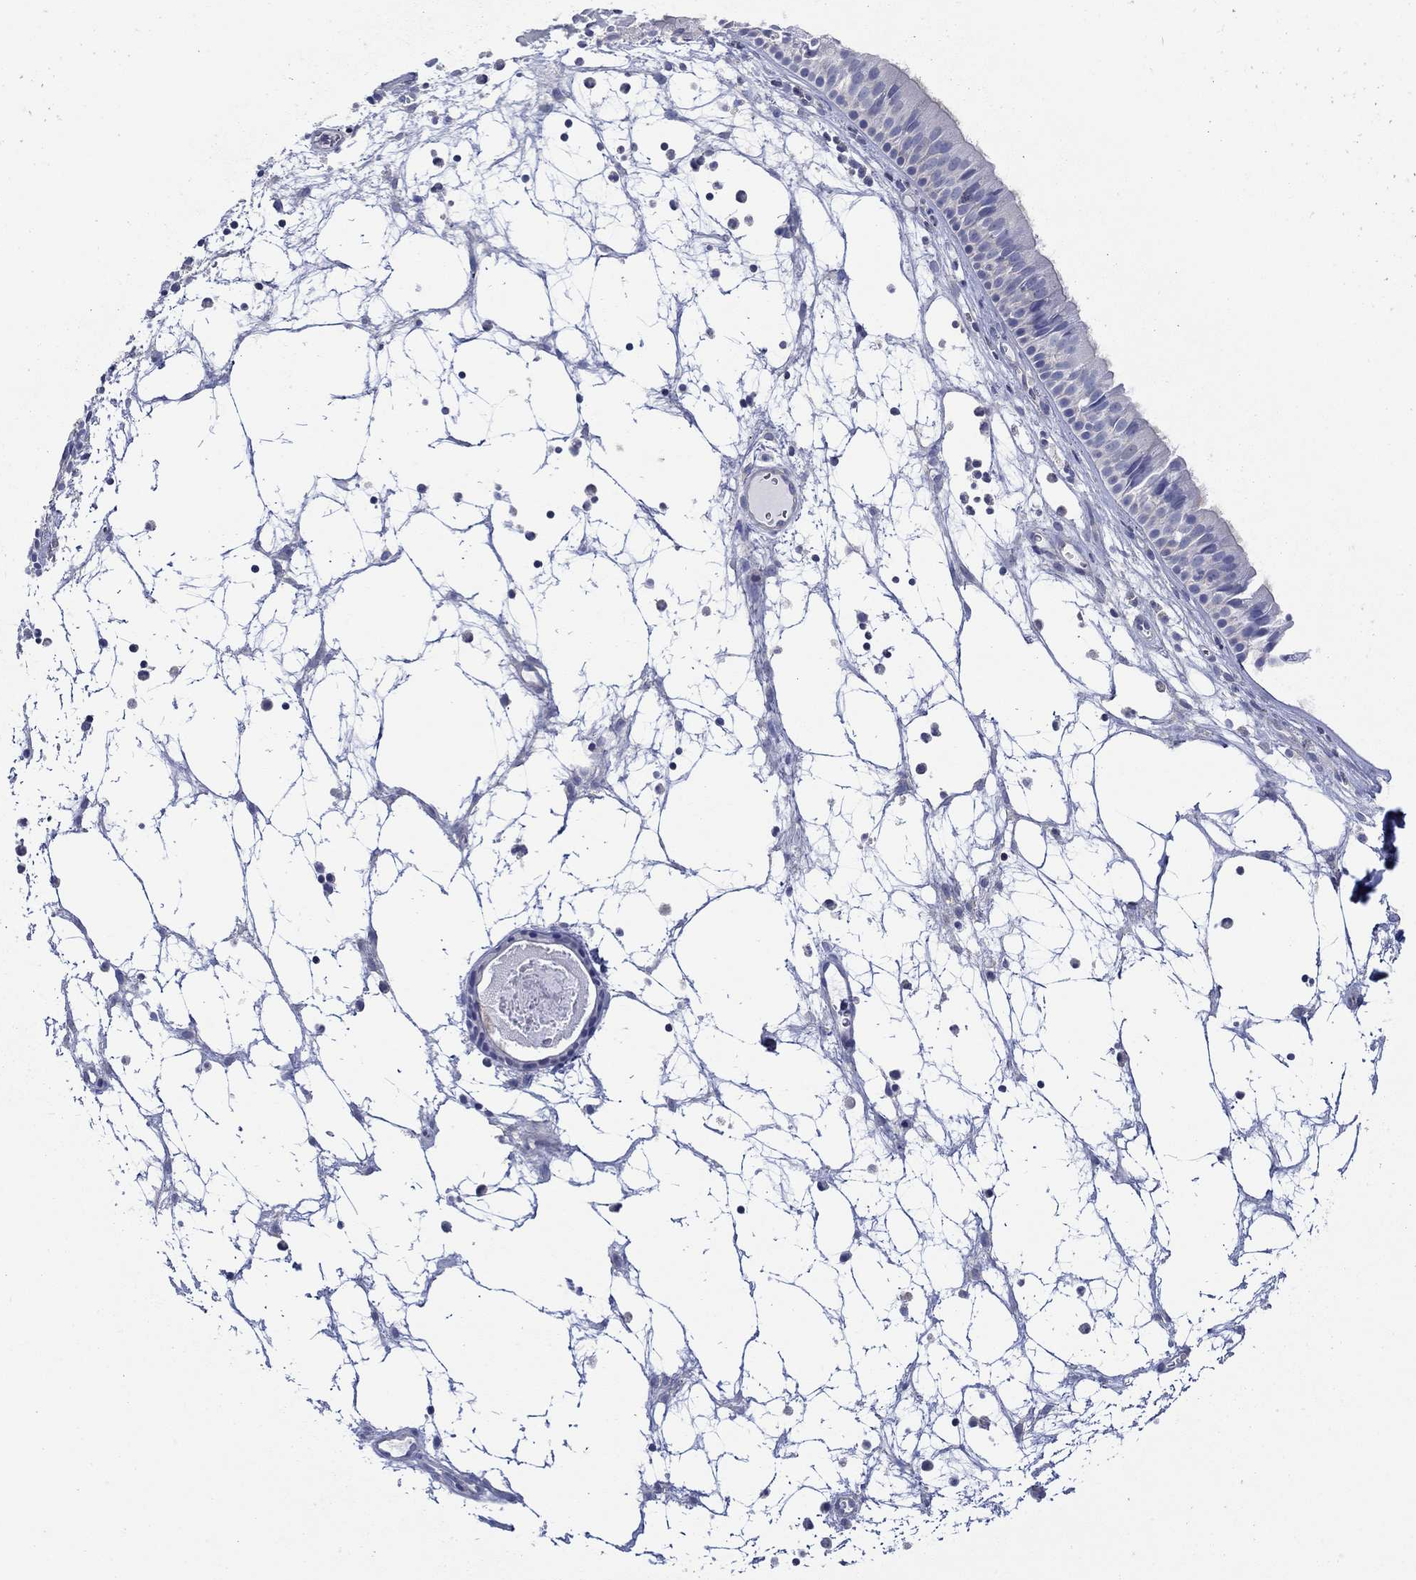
{"staining": {"intensity": "negative", "quantity": "none", "location": "none"}, "tissue": "nasopharynx", "cell_type": "Respiratory epithelial cells", "image_type": "normal", "snomed": [{"axis": "morphology", "description": "Normal tissue, NOS"}, {"axis": "topography", "description": "Nasopharynx"}], "caption": "There is no significant staining in respiratory epithelial cells of nasopharynx. (DAB immunohistochemistry (IHC), high magnification).", "gene": "PPIL6", "patient": {"sex": "male", "age": 83}}